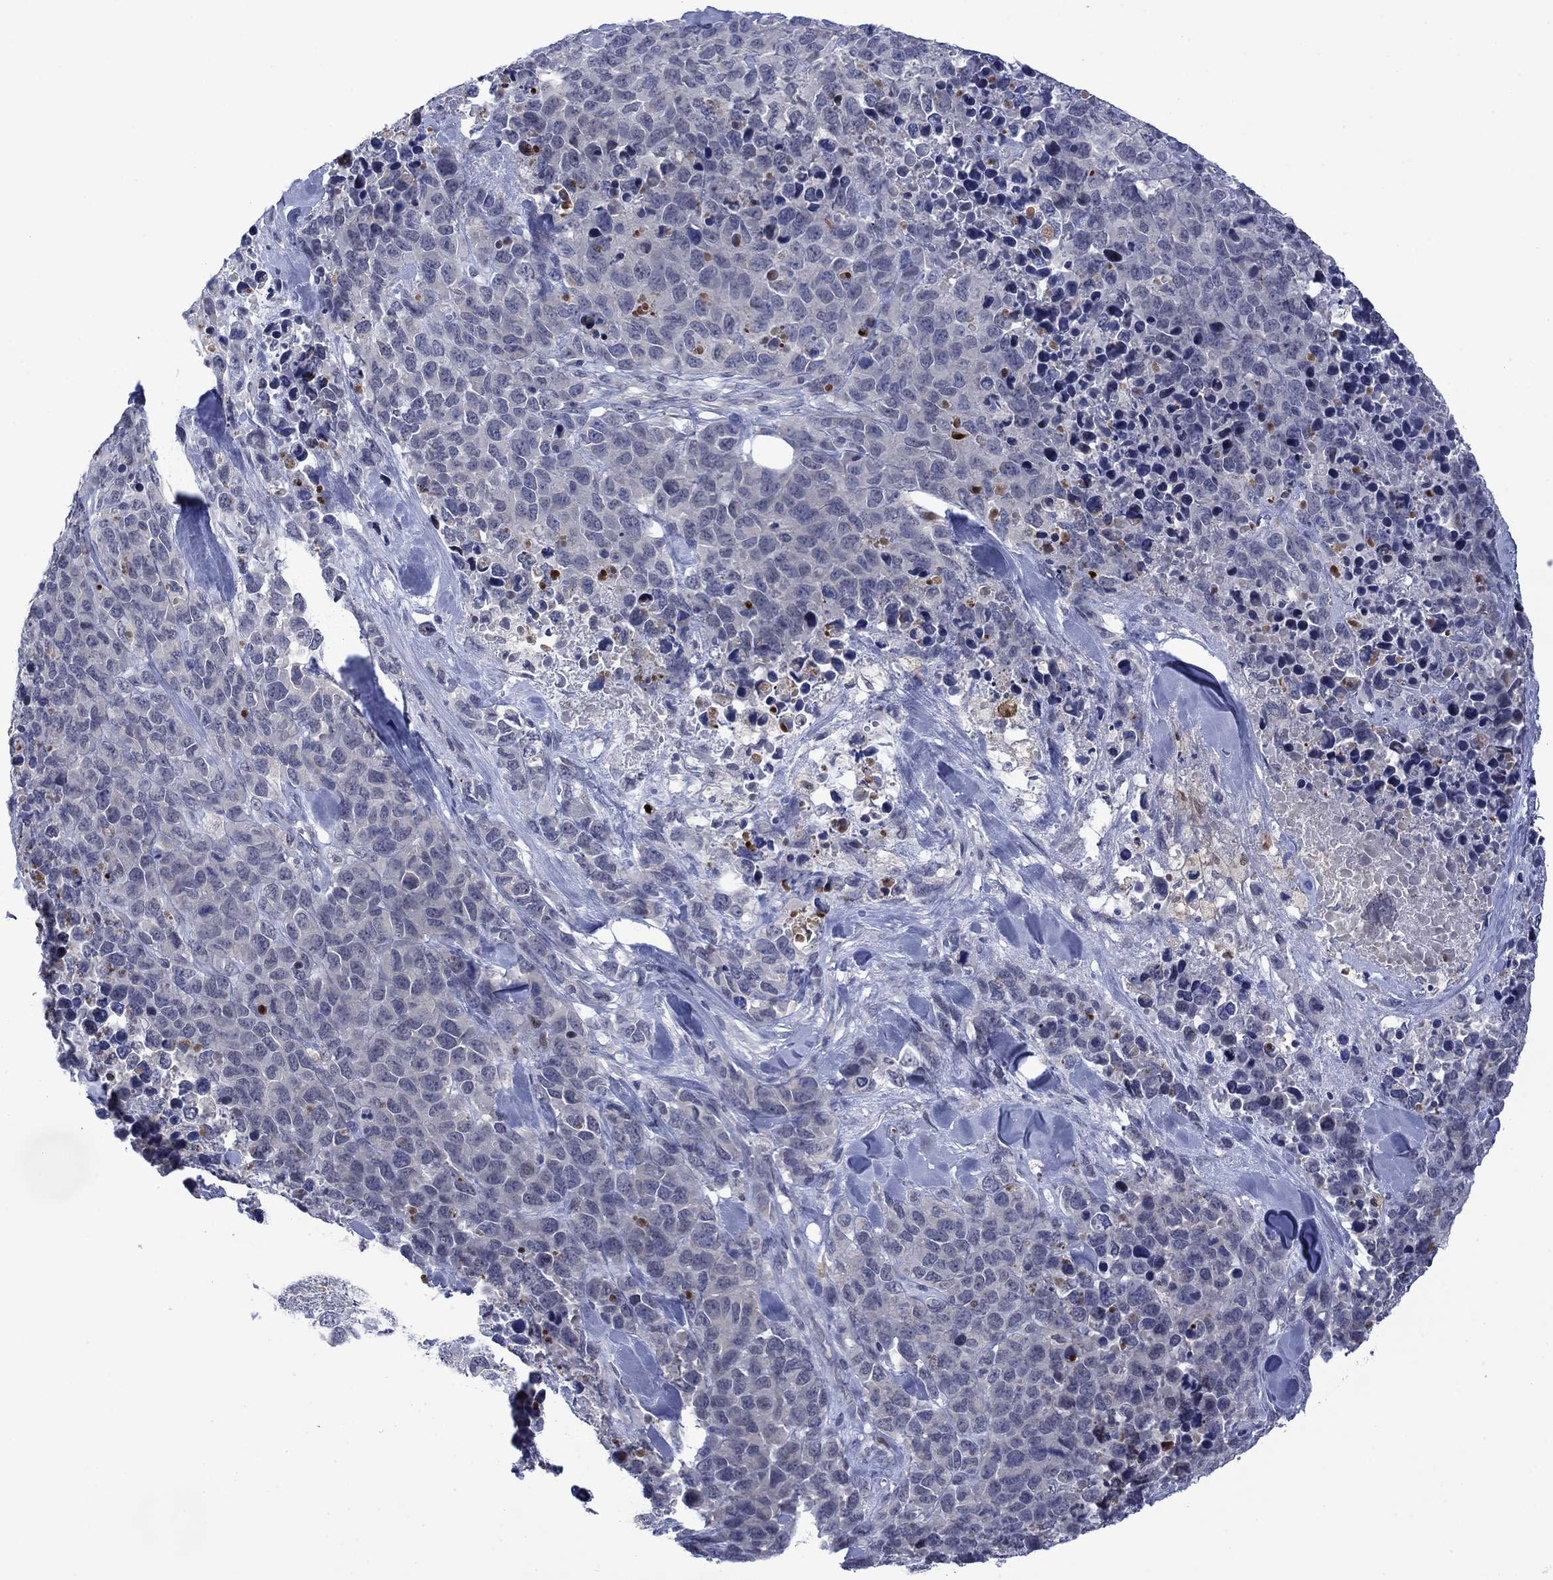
{"staining": {"intensity": "negative", "quantity": "none", "location": "none"}, "tissue": "melanoma", "cell_type": "Tumor cells", "image_type": "cancer", "snomed": [{"axis": "morphology", "description": "Malignant melanoma, Metastatic site"}, {"axis": "topography", "description": "Skin"}], "caption": "This is an immunohistochemistry image of human malignant melanoma (metastatic site). There is no expression in tumor cells.", "gene": "AGL", "patient": {"sex": "male", "age": 84}}